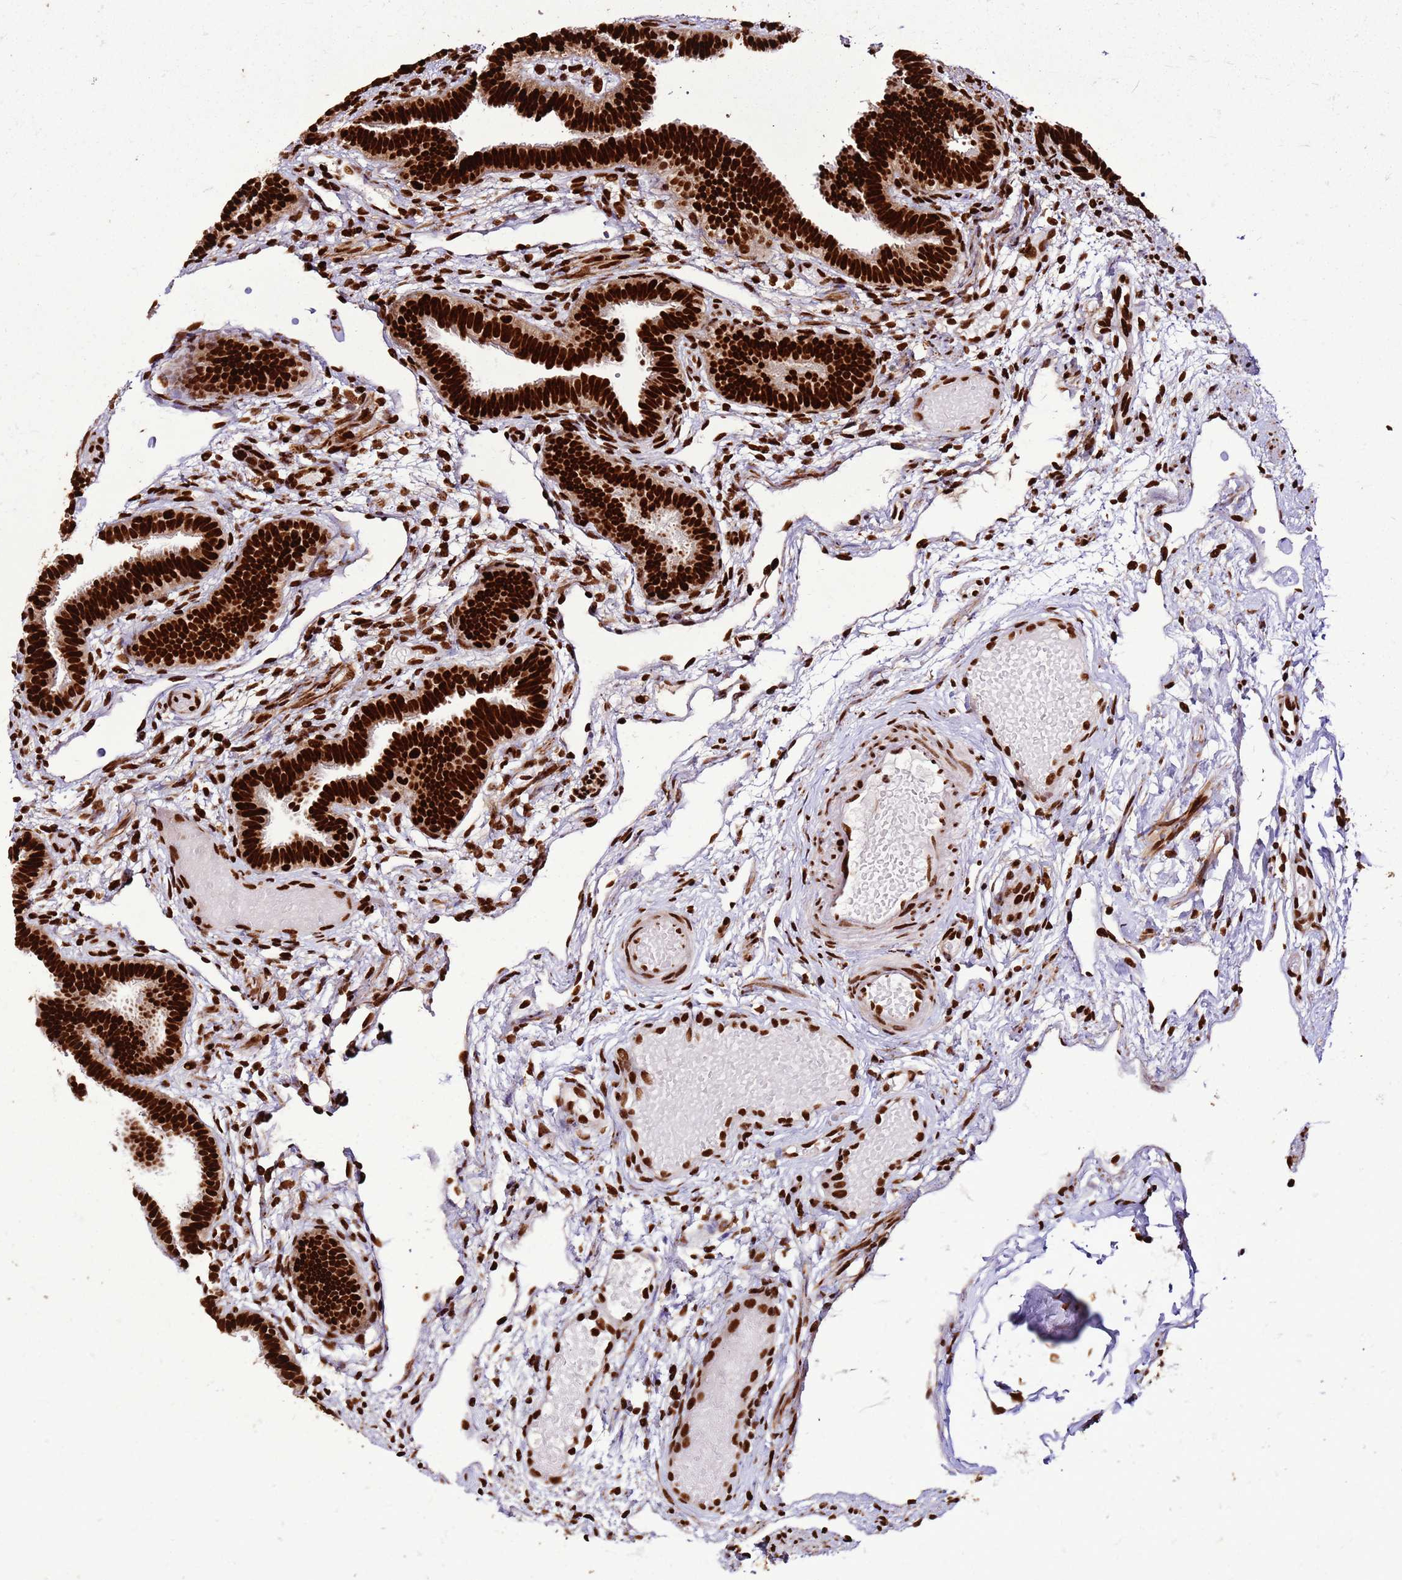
{"staining": {"intensity": "strong", "quantity": ">75%", "location": "nuclear"}, "tissue": "fallopian tube", "cell_type": "Glandular cells", "image_type": "normal", "snomed": [{"axis": "morphology", "description": "Normal tissue, NOS"}, {"axis": "topography", "description": "Fallopian tube"}], "caption": "An image of fallopian tube stained for a protein demonstrates strong nuclear brown staining in glandular cells. (Stains: DAB in brown, nuclei in blue, Microscopy: brightfield microscopy at high magnification).", "gene": "HNRNPAB", "patient": {"sex": "female", "age": 37}}